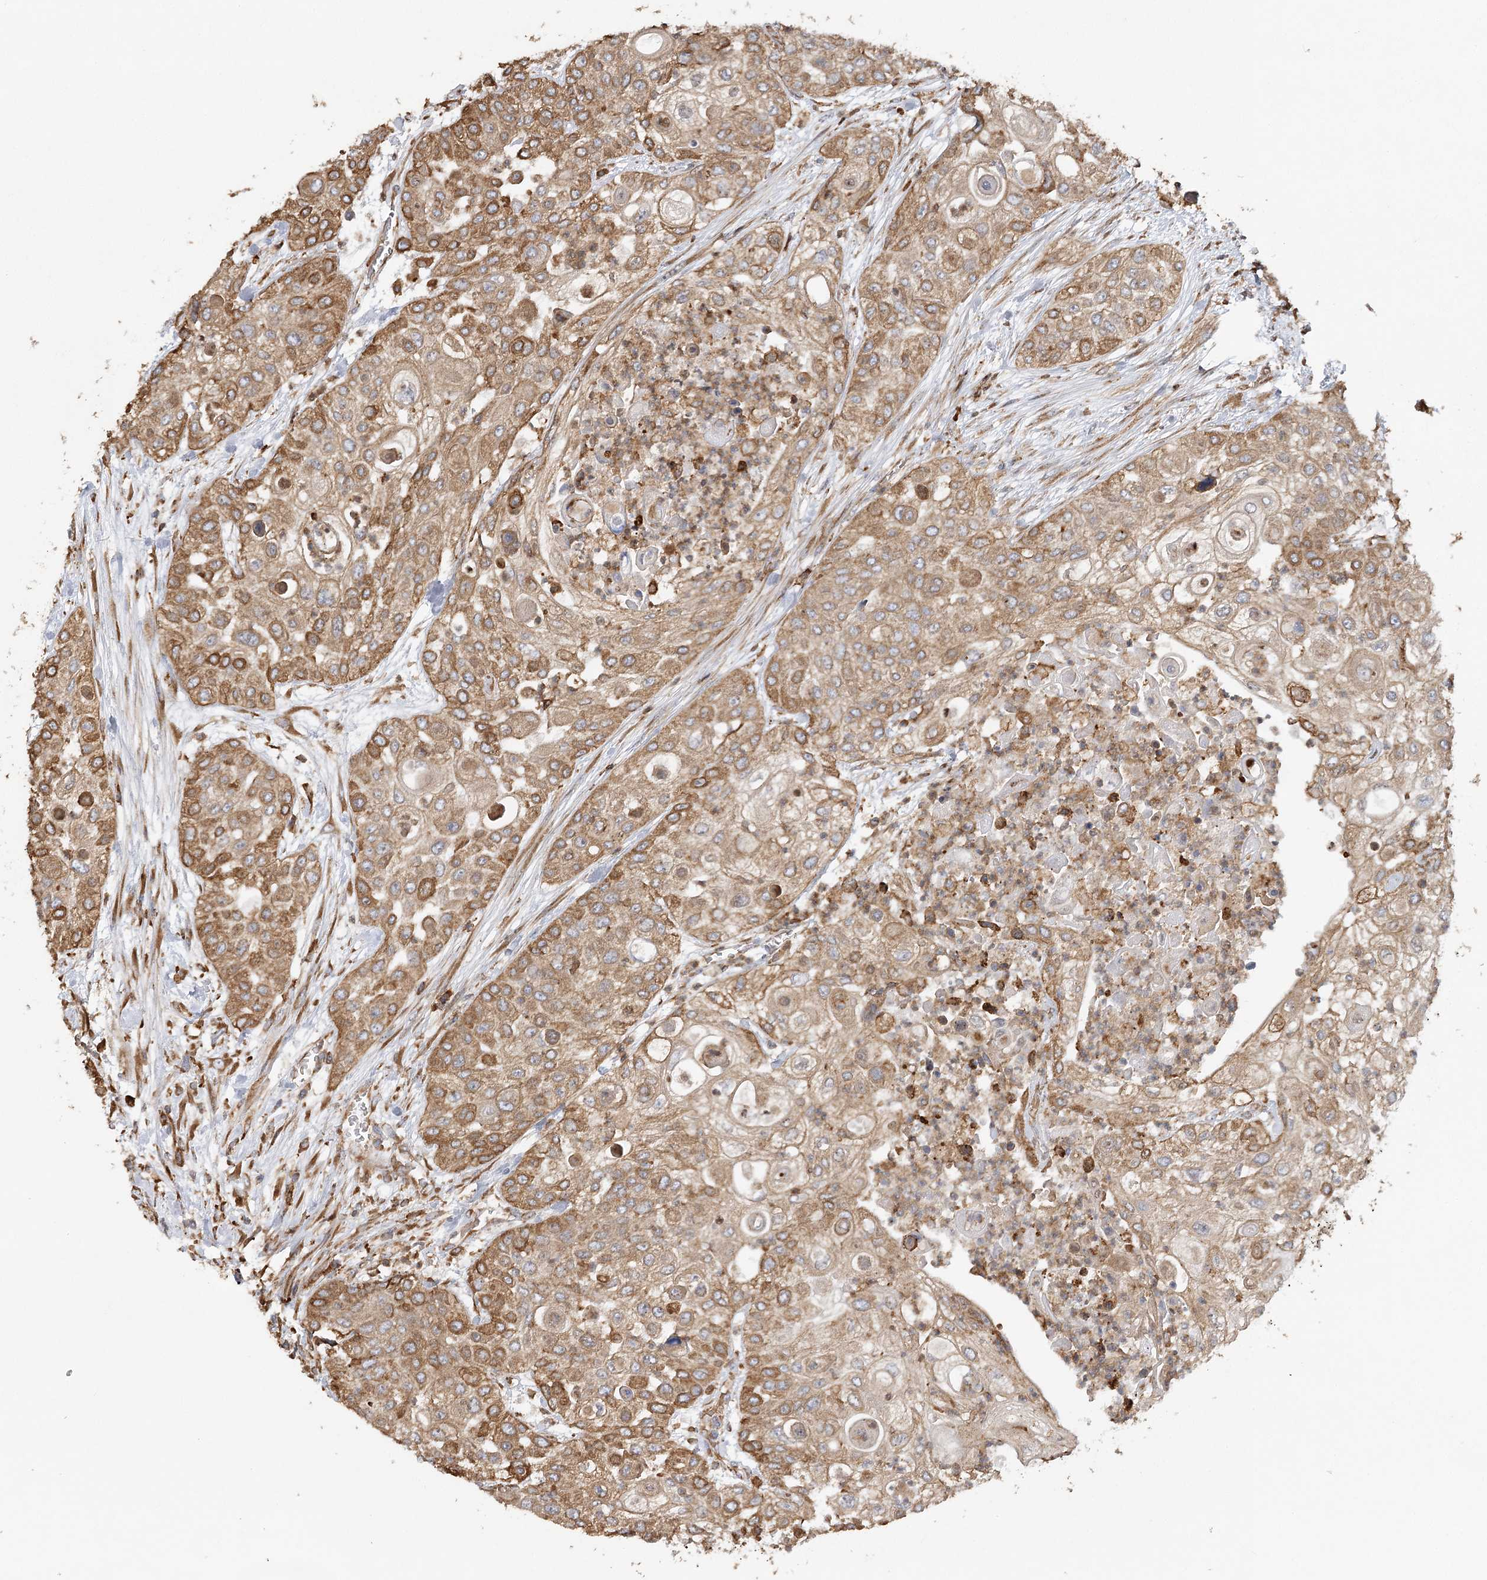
{"staining": {"intensity": "moderate", "quantity": ">75%", "location": "cytoplasmic/membranous"}, "tissue": "urothelial cancer", "cell_type": "Tumor cells", "image_type": "cancer", "snomed": [{"axis": "morphology", "description": "Urothelial carcinoma, High grade"}, {"axis": "topography", "description": "Urinary bladder"}], "caption": "This histopathology image reveals urothelial carcinoma (high-grade) stained with IHC to label a protein in brown. The cytoplasmic/membranous of tumor cells show moderate positivity for the protein. Nuclei are counter-stained blue.", "gene": "ACAP2", "patient": {"sex": "female", "age": 79}}